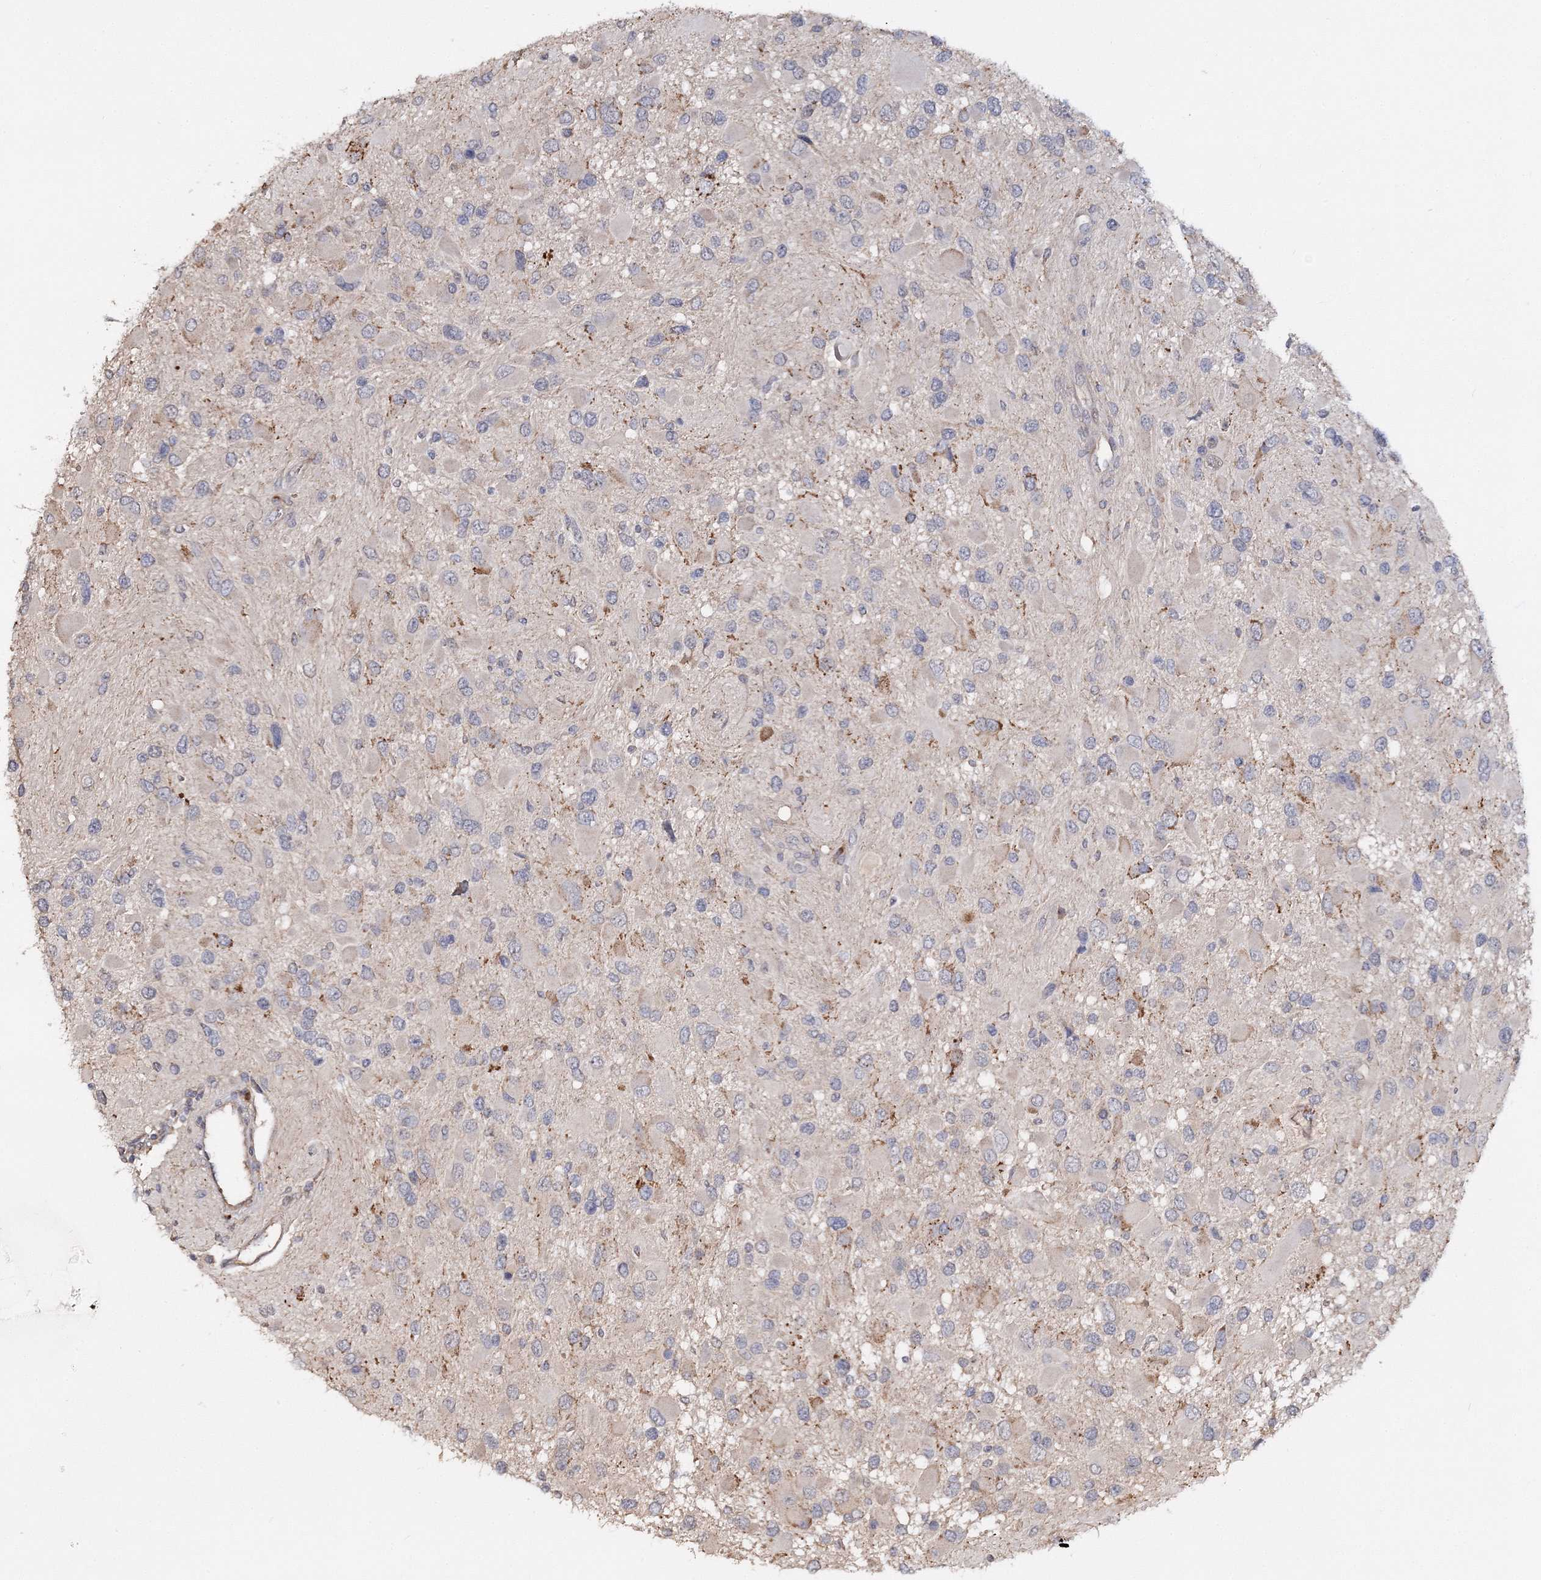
{"staining": {"intensity": "weak", "quantity": "<25%", "location": "cytoplasmic/membranous"}, "tissue": "glioma", "cell_type": "Tumor cells", "image_type": "cancer", "snomed": [{"axis": "morphology", "description": "Glioma, malignant, High grade"}, {"axis": "topography", "description": "Brain"}], "caption": "Image shows no significant protein expression in tumor cells of malignant high-grade glioma.", "gene": "GJB5", "patient": {"sex": "male", "age": 53}}